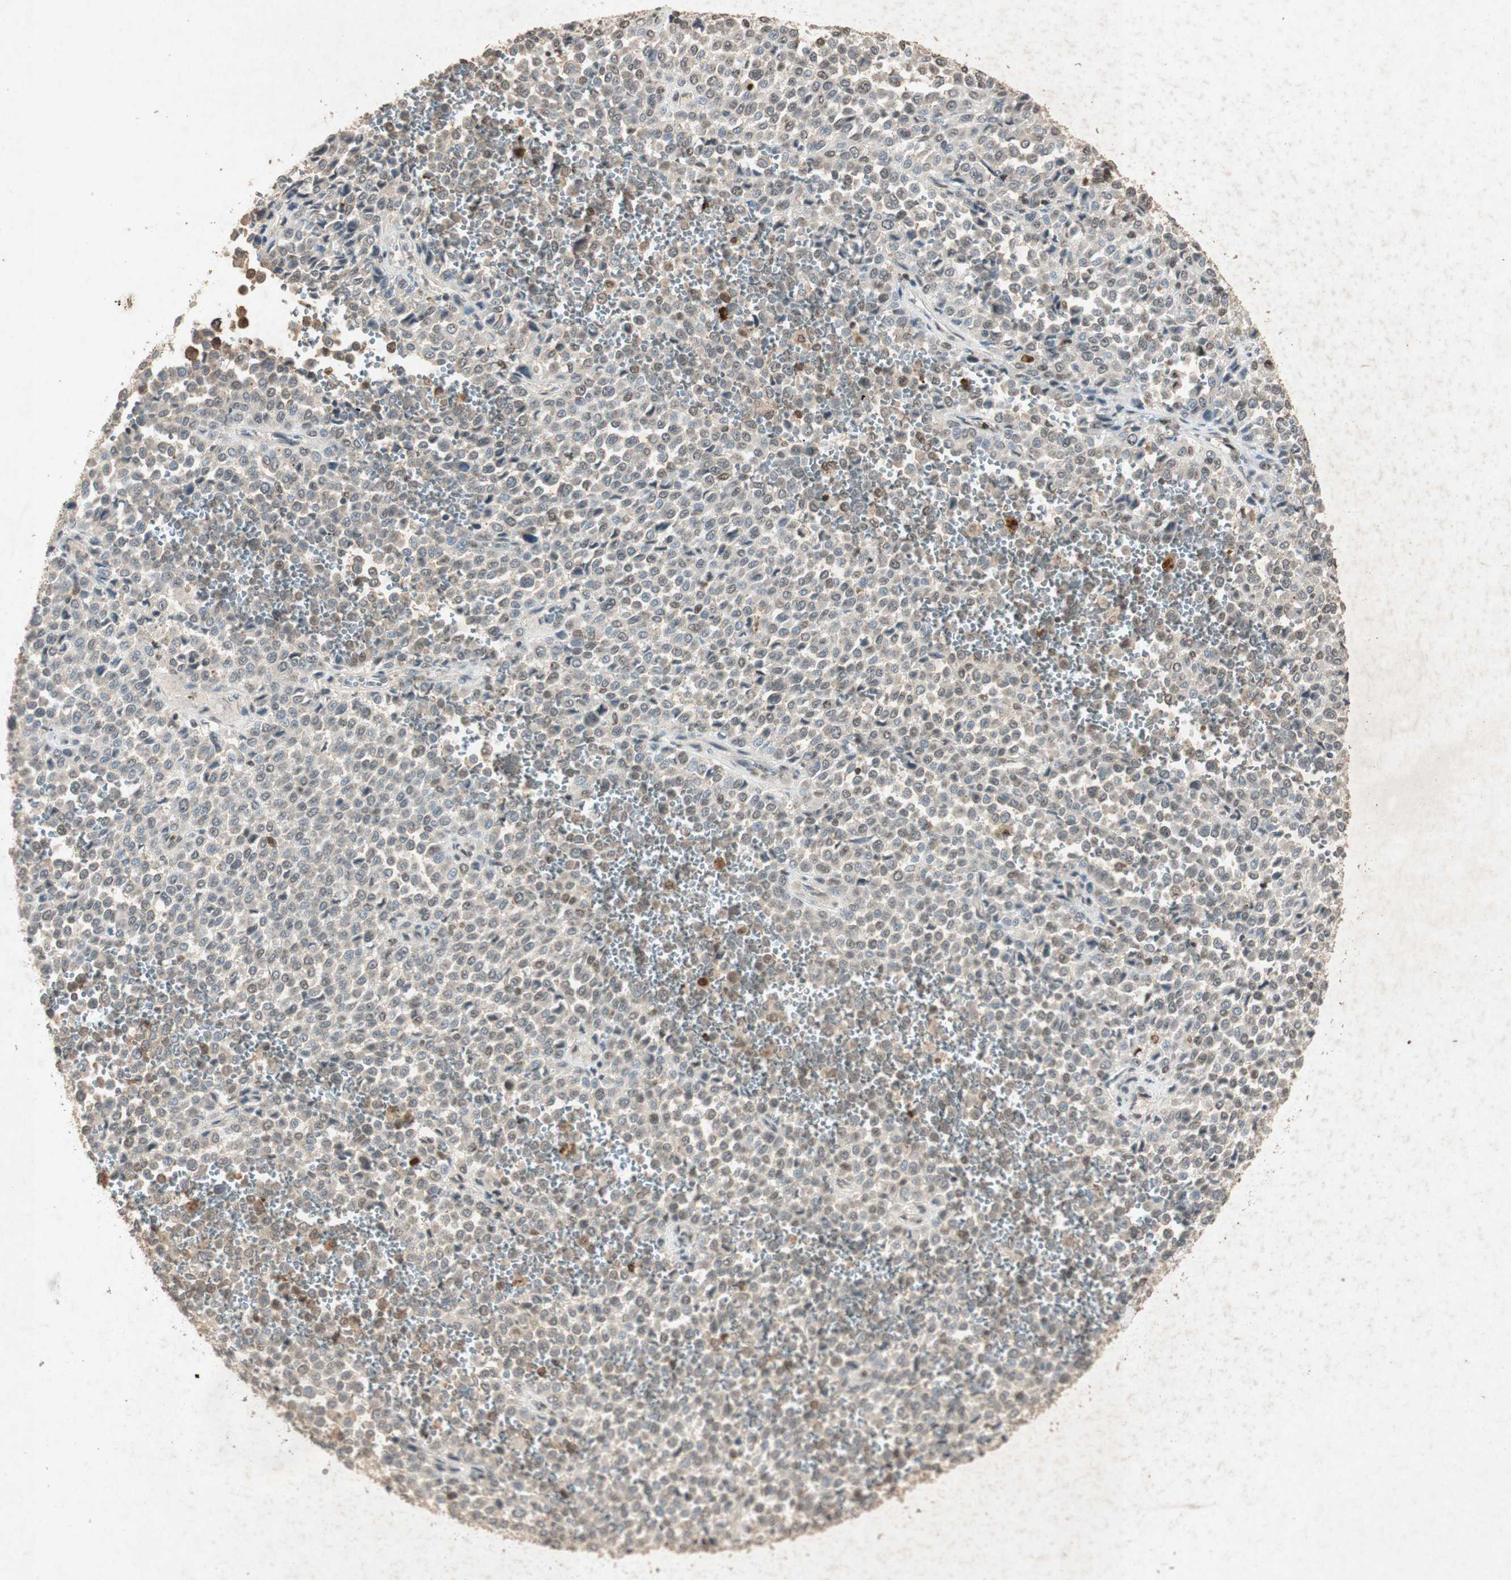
{"staining": {"intensity": "weak", "quantity": "25%-75%", "location": "cytoplasmic/membranous,nuclear"}, "tissue": "melanoma", "cell_type": "Tumor cells", "image_type": "cancer", "snomed": [{"axis": "morphology", "description": "Malignant melanoma, Metastatic site"}, {"axis": "topography", "description": "Pancreas"}], "caption": "Immunohistochemistry (IHC) photomicrograph of neoplastic tissue: melanoma stained using immunohistochemistry (IHC) shows low levels of weak protein expression localized specifically in the cytoplasmic/membranous and nuclear of tumor cells, appearing as a cytoplasmic/membranous and nuclear brown color.", "gene": "MSRB1", "patient": {"sex": "female", "age": 30}}